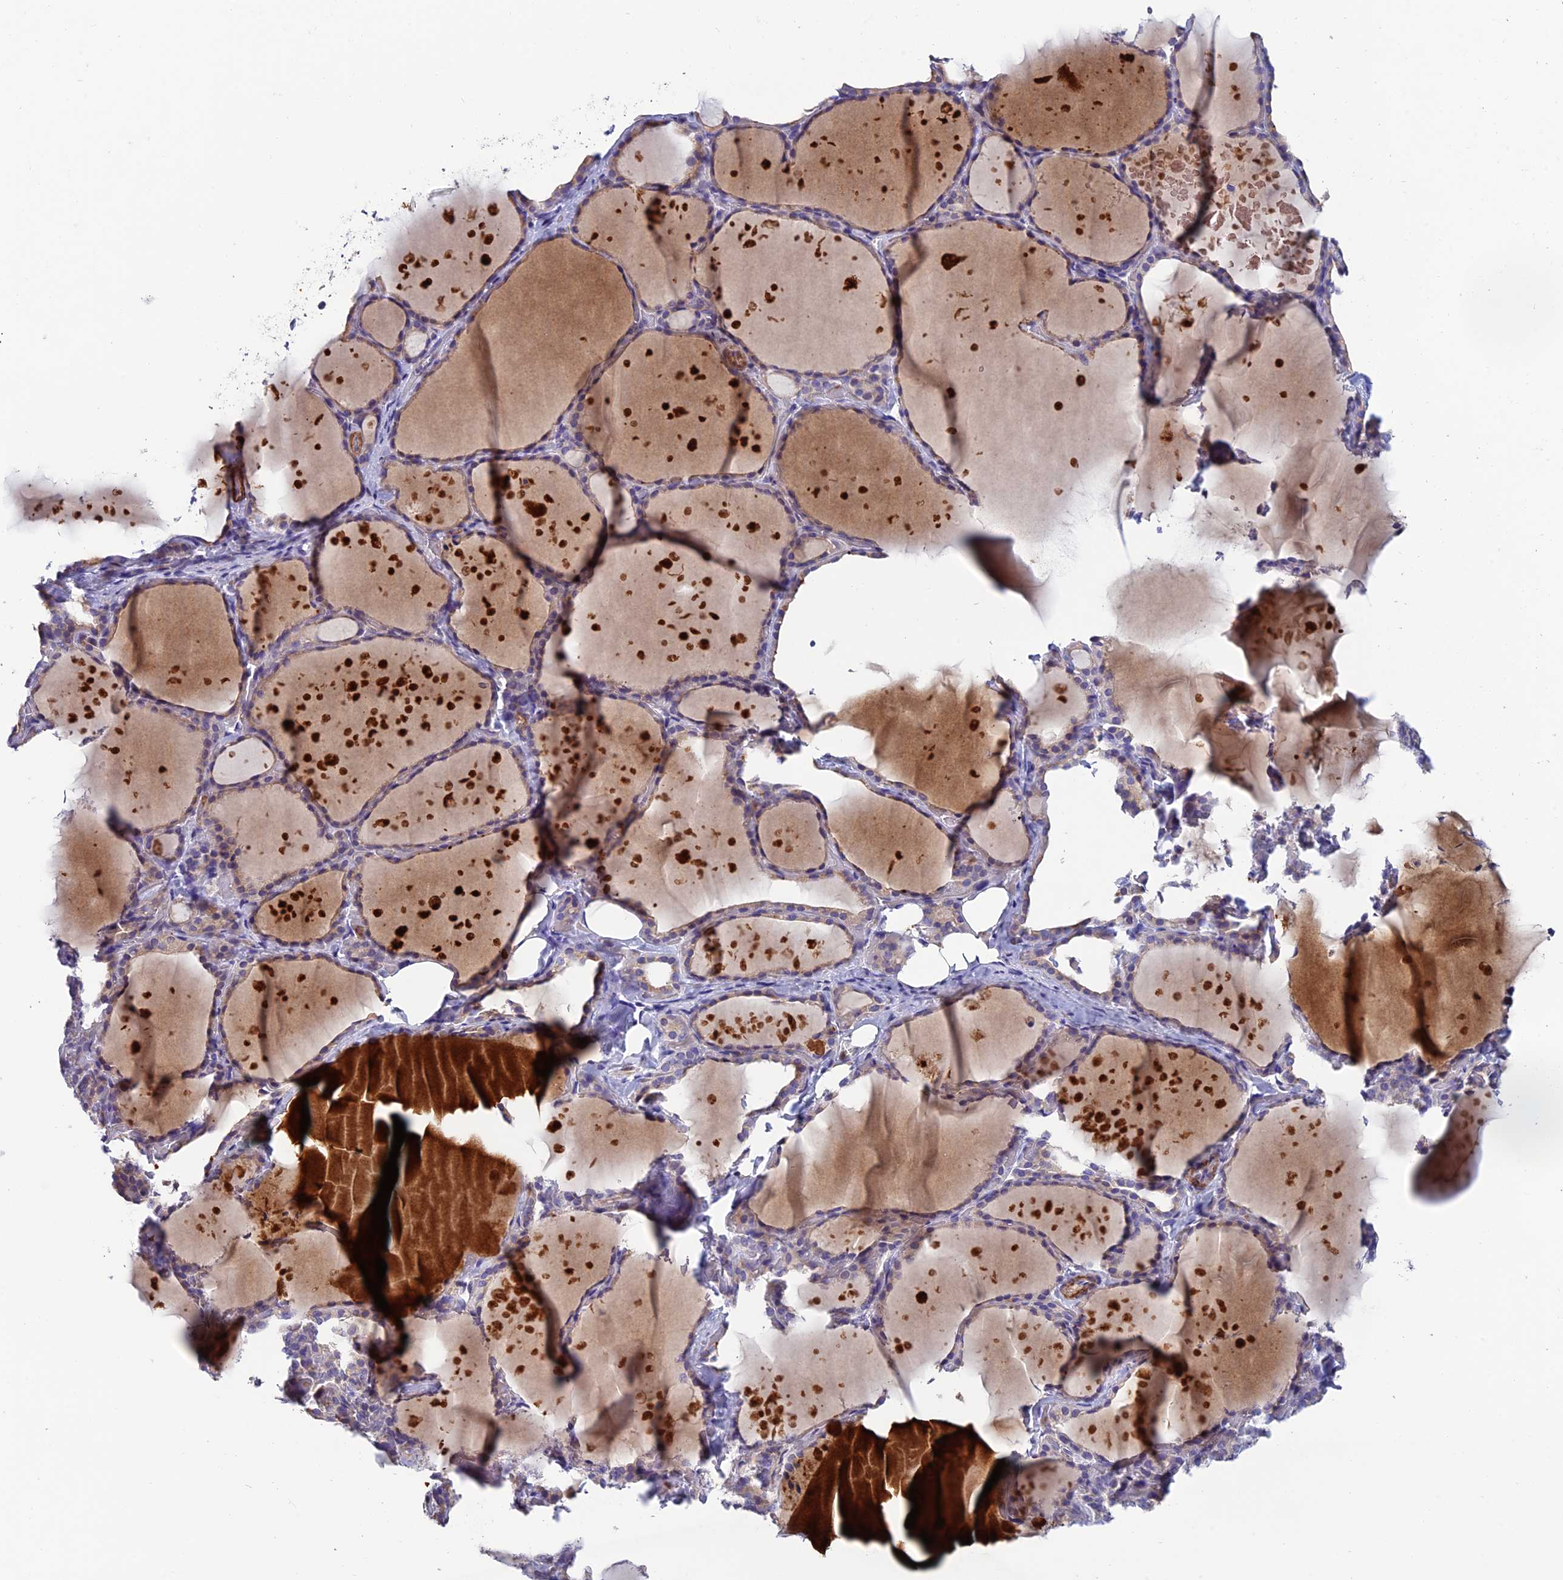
{"staining": {"intensity": "negative", "quantity": "none", "location": "none"}, "tissue": "thyroid gland", "cell_type": "Glandular cells", "image_type": "normal", "snomed": [{"axis": "morphology", "description": "Normal tissue, NOS"}, {"axis": "topography", "description": "Thyroid gland"}], "caption": "This is a photomicrograph of IHC staining of normal thyroid gland, which shows no expression in glandular cells.", "gene": "FAM178B", "patient": {"sex": "female", "age": 44}}